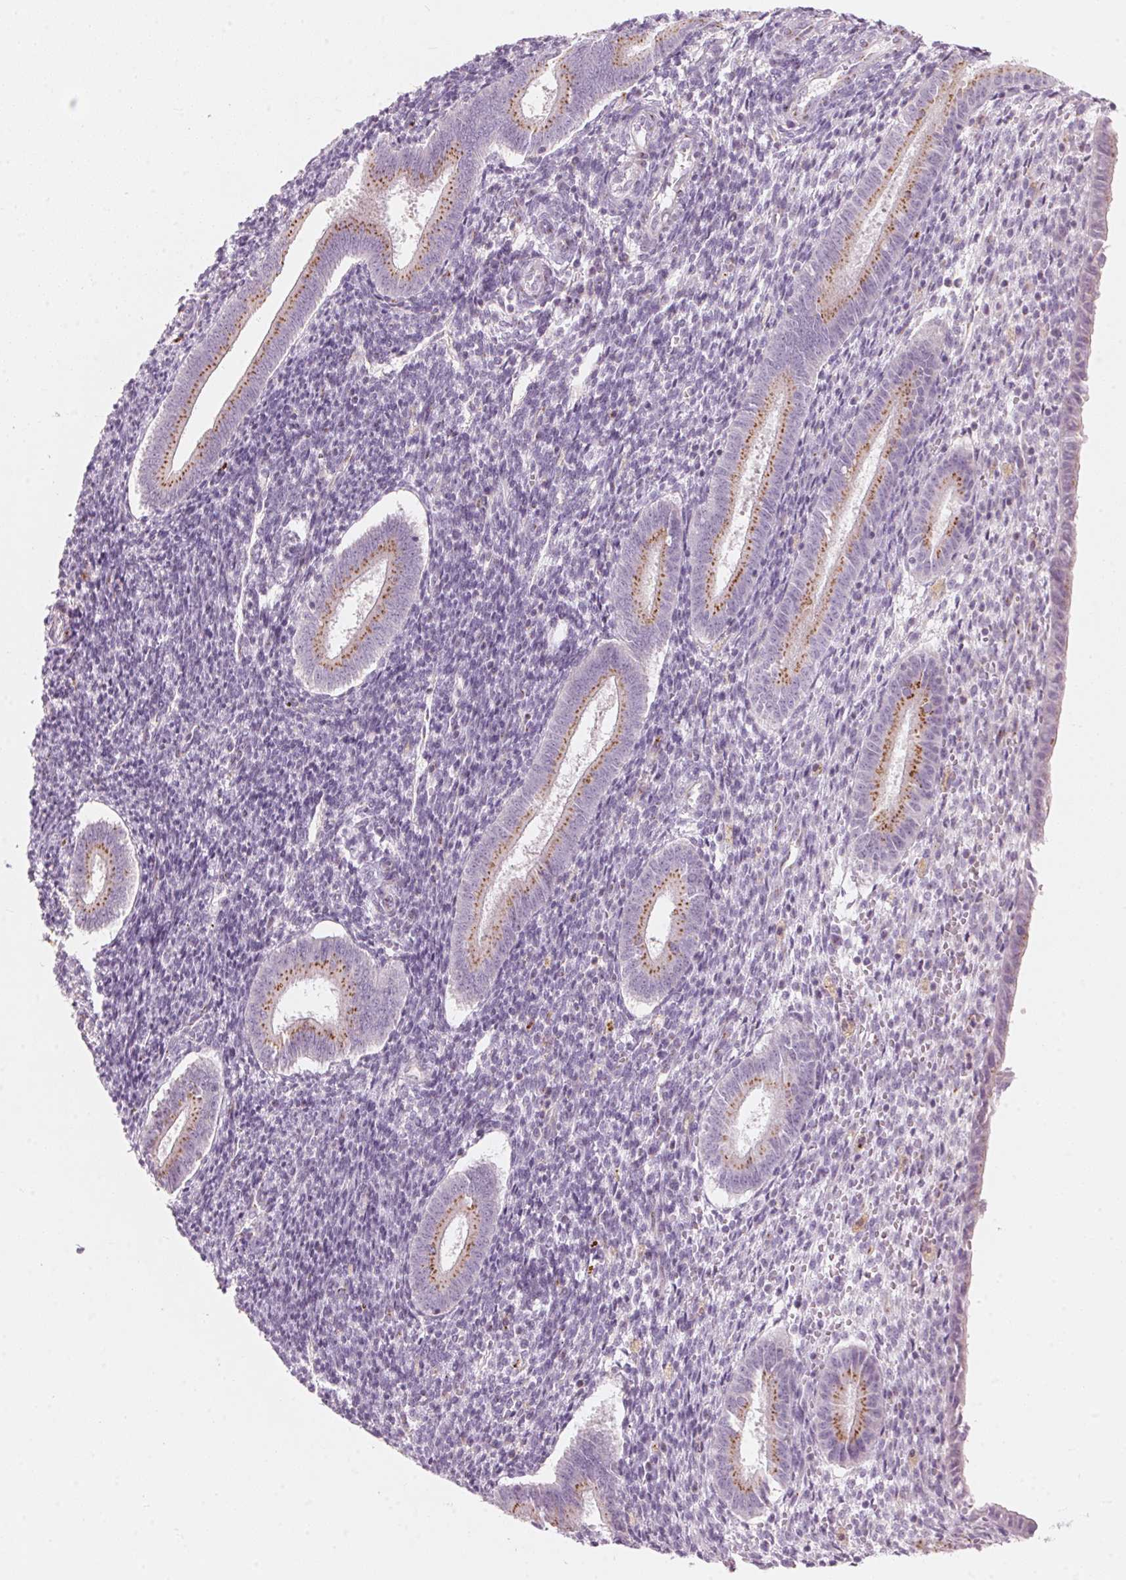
{"staining": {"intensity": "negative", "quantity": "none", "location": "none"}, "tissue": "endometrium", "cell_type": "Cells in endometrial stroma", "image_type": "normal", "snomed": [{"axis": "morphology", "description": "Normal tissue, NOS"}, {"axis": "topography", "description": "Endometrium"}], "caption": "Immunohistochemical staining of benign endometrium exhibits no significant staining in cells in endometrial stroma.", "gene": "DRAM2", "patient": {"sex": "female", "age": 25}}